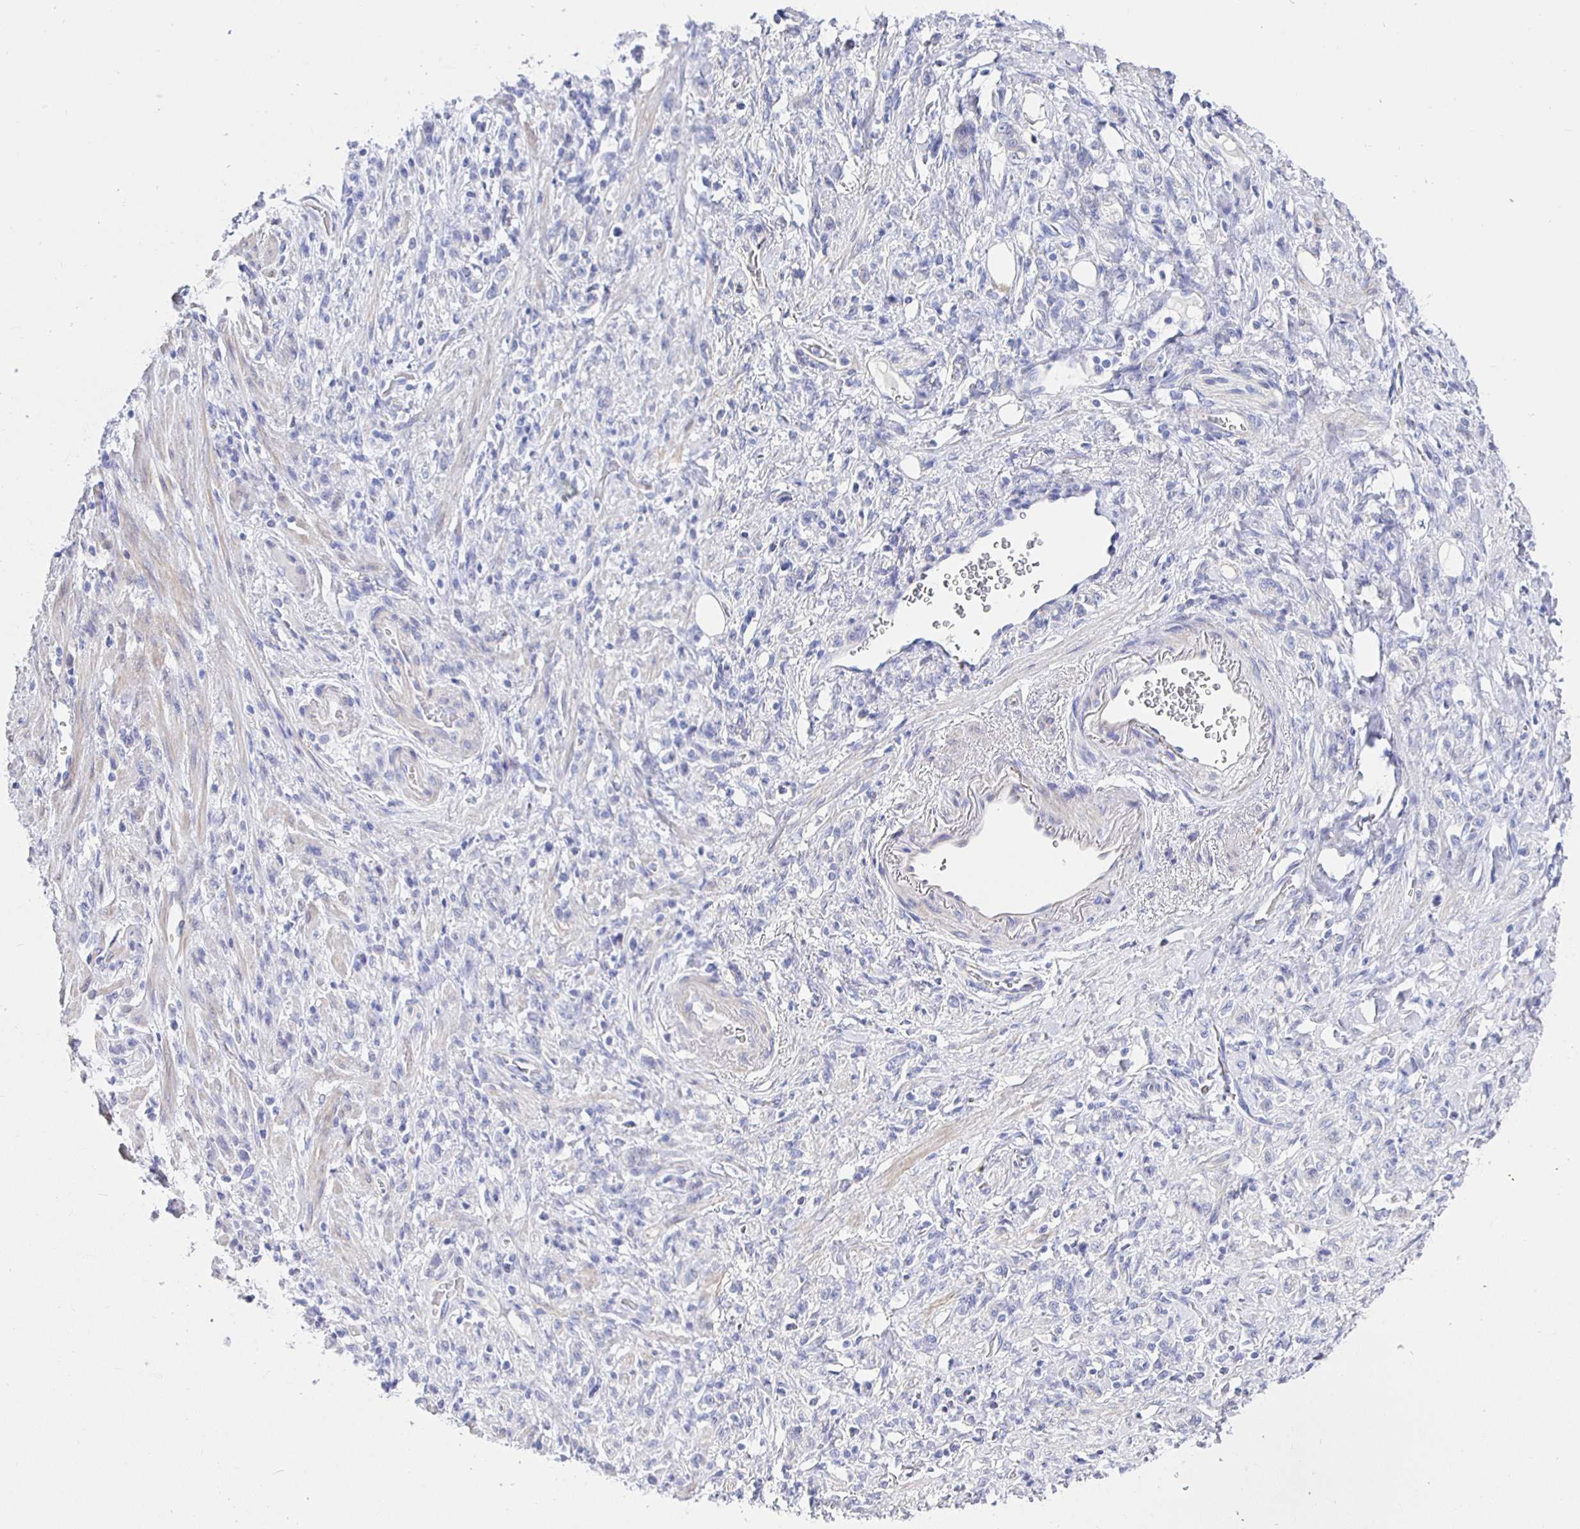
{"staining": {"intensity": "negative", "quantity": "none", "location": "none"}, "tissue": "stomach cancer", "cell_type": "Tumor cells", "image_type": "cancer", "snomed": [{"axis": "morphology", "description": "Adenocarcinoma, NOS"}, {"axis": "topography", "description": "Stomach"}], "caption": "Tumor cells are negative for brown protein staining in stomach adenocarcinoma.", "gene": "HSPA4L", "patient": {"sex": "male", "age": 77}}